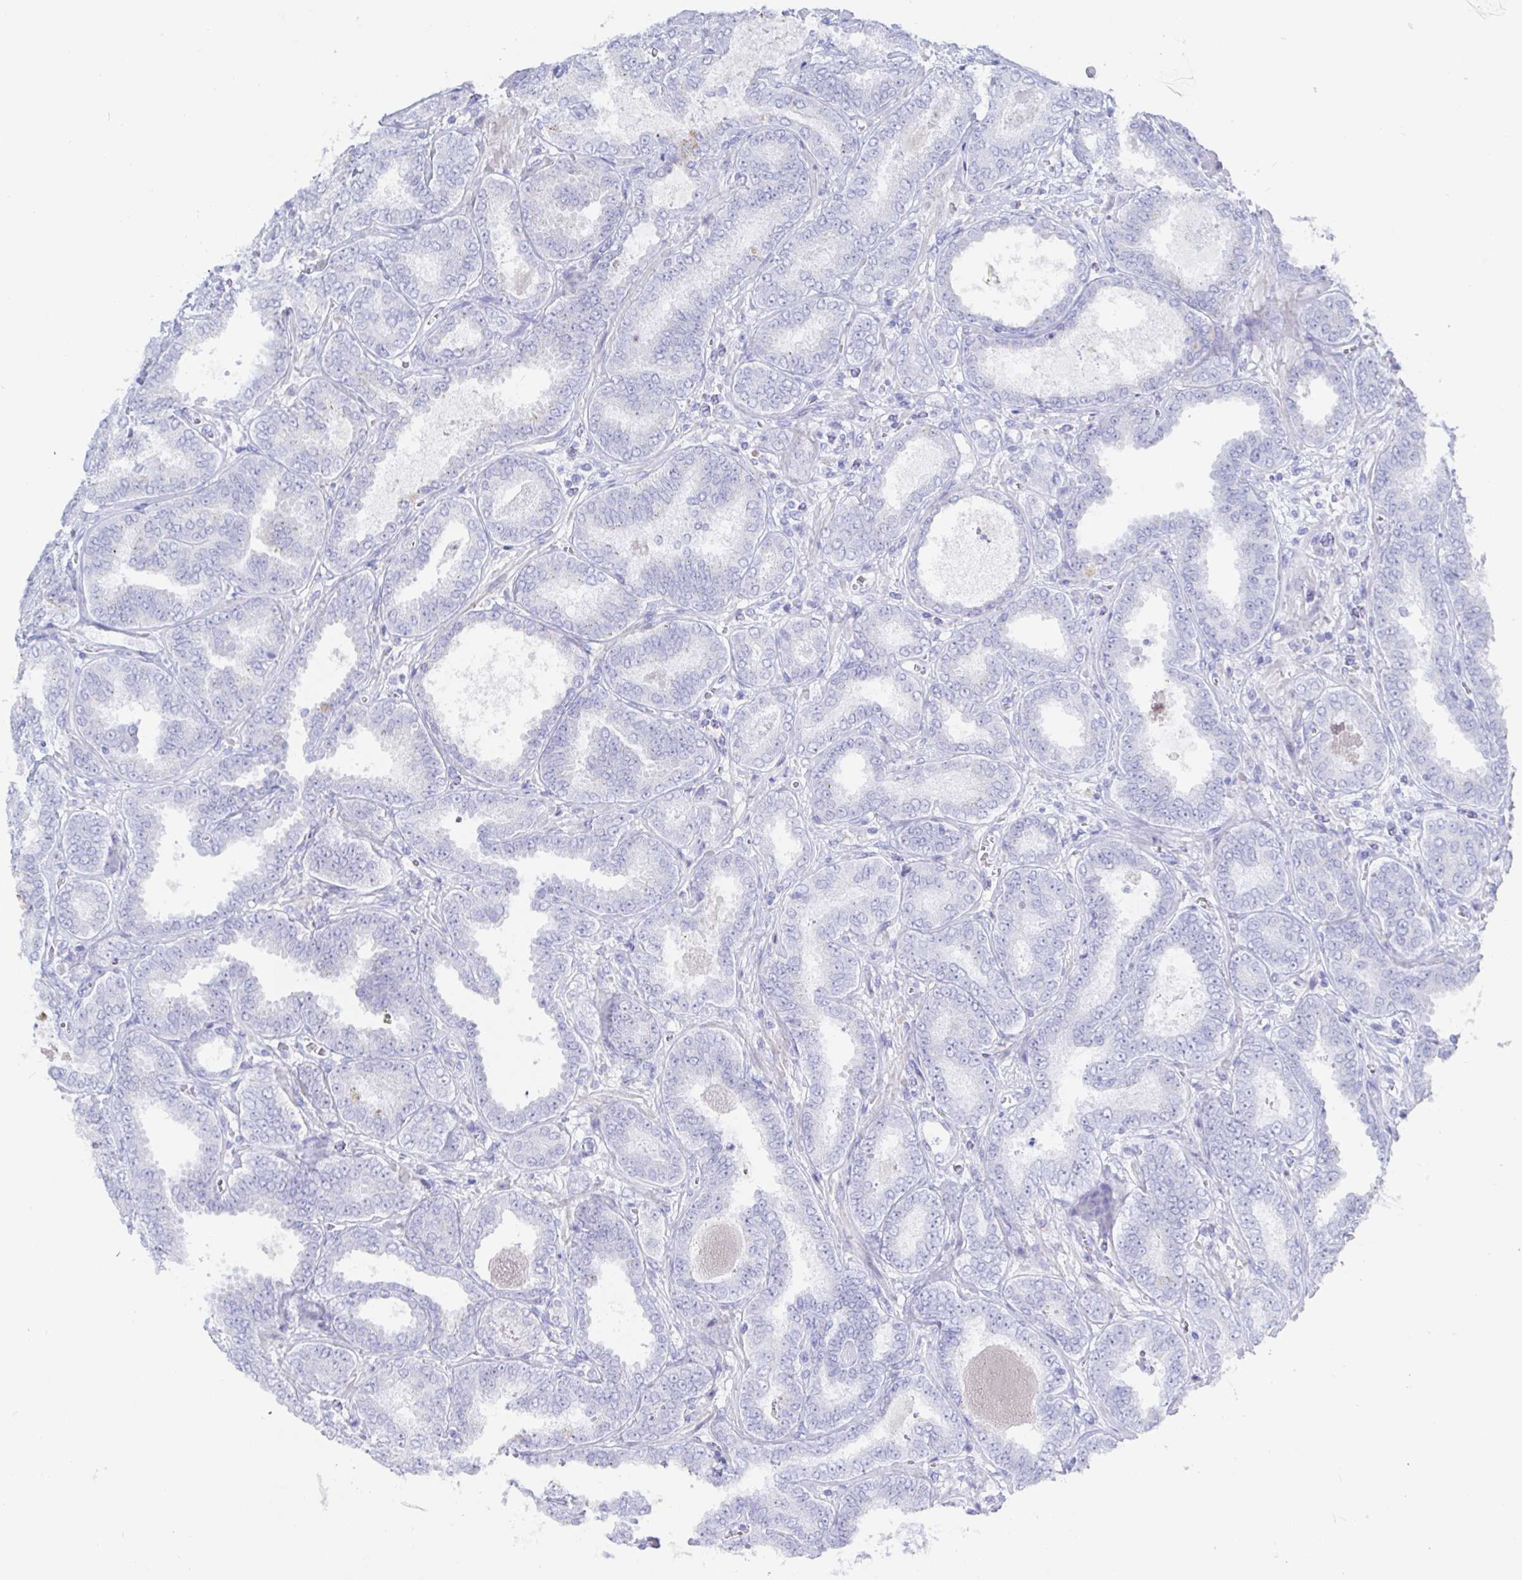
{"staining": {"intensity": "negative", "quantity": "none", "location": "none"}, "tissue": "prostate cancer", "cell_type": "Tumor cells", "image_type": "cancer", "snomed": [{"axis": "morphology", "description": "Adenocarcinoma, High grade"}, {"axis": "topography", "description": "Prostate"}], "caption": "Immunohistochemistry photomicrograph of neoplastic tissue: prostate adenocarcinoma (high-grade) stained with DAB demonstrates no significant protein positivity in tumor cells.", "gene": "KCNH6", "patient": {"sex": "male", "age": 72}}